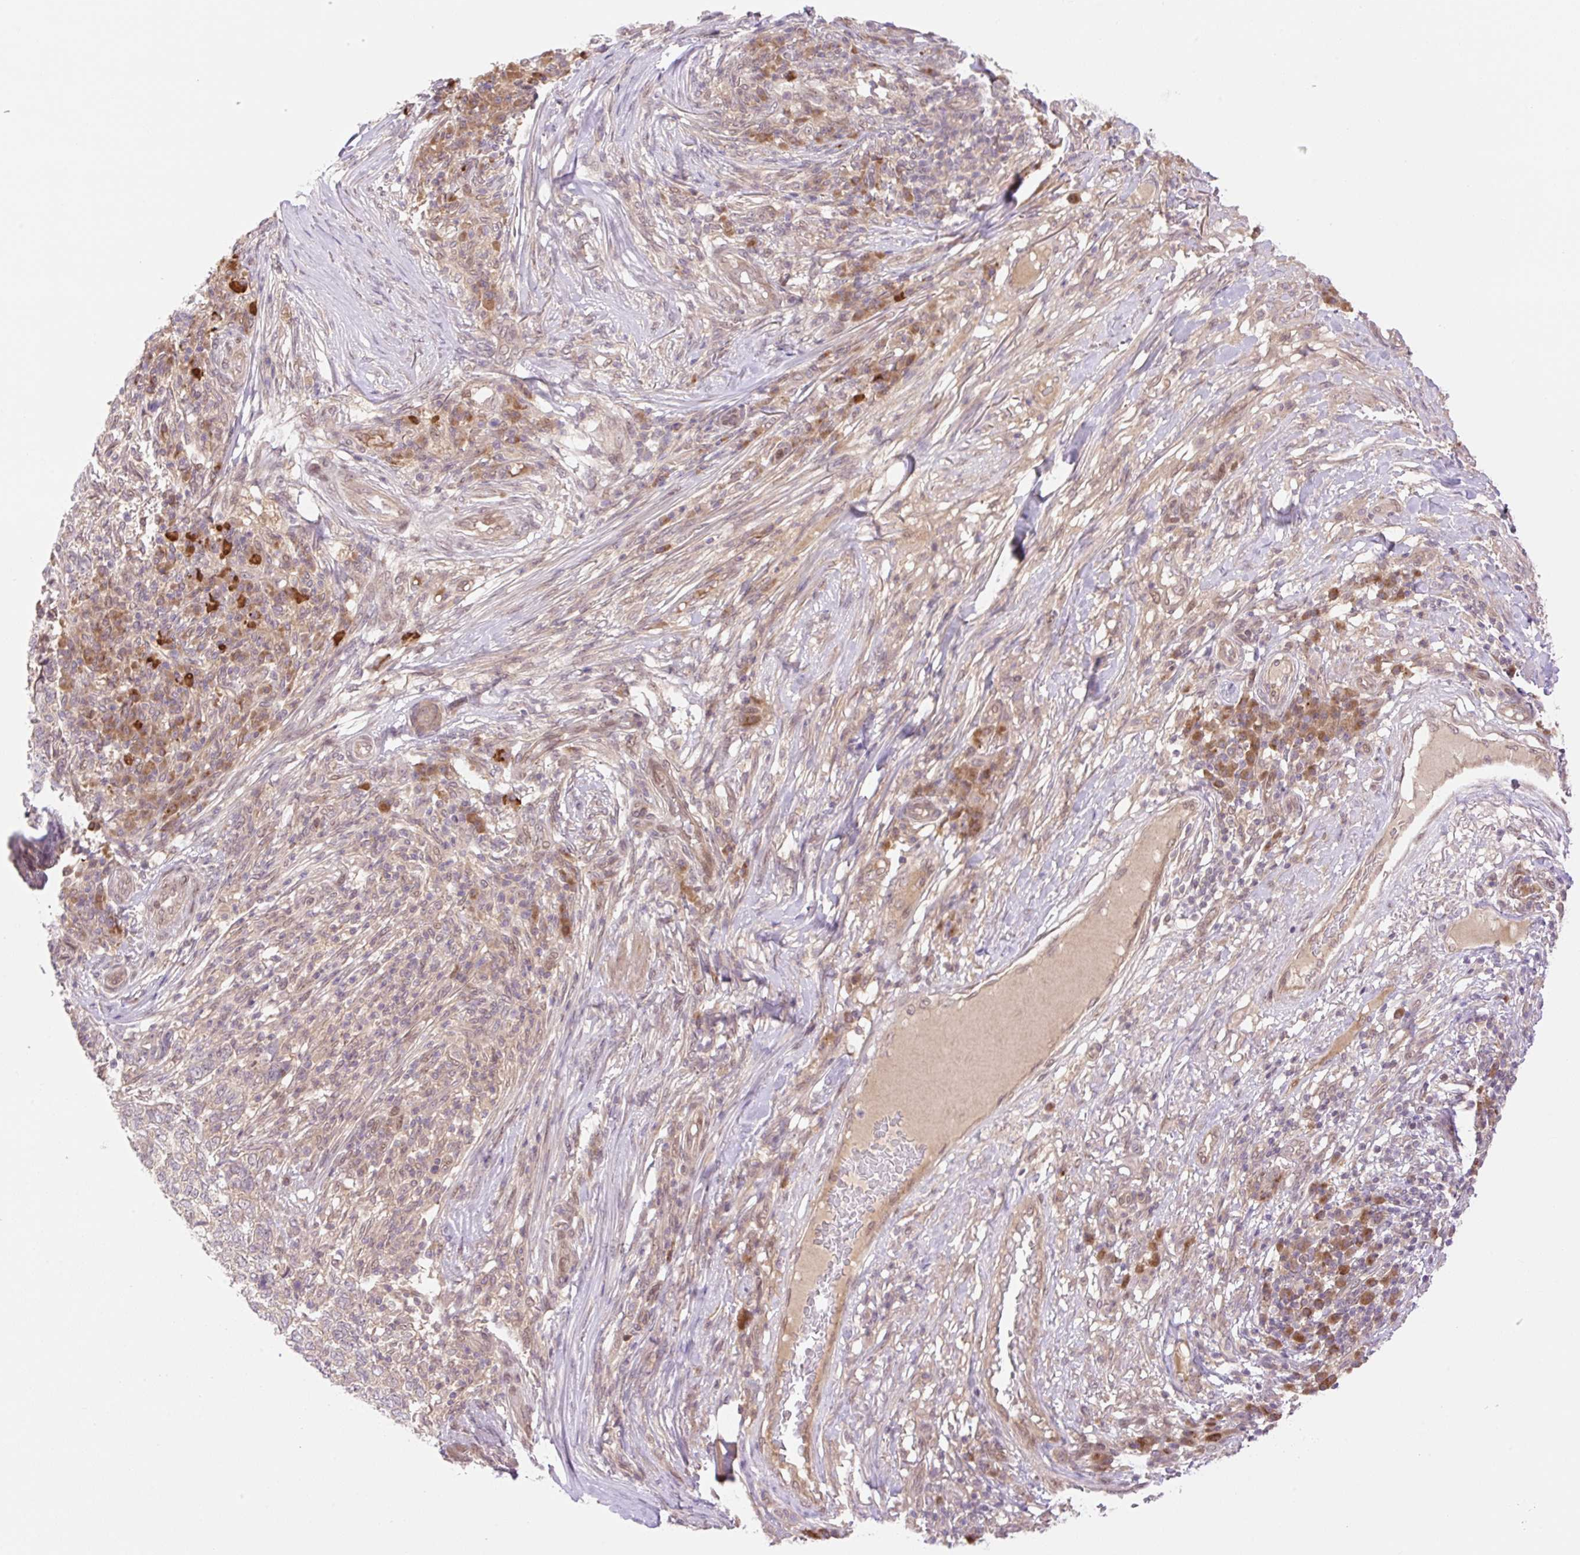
{"staining": {"intensity": "weak", "quantity": ">75%", "location": "cytoplasmic/membranous,nuclear"}, "tissue": "skin cancer", "cell_type": "Tumor cells", "image_type": "cancer", "snomed": [{"axis": "morphology", "description": "Basal cell carcinoma"}, {"axis": "topography", "description": "Skin"}], "caption": "A brown stain shows weak cytoplasmic/membranous and nuclear positivity of a protein in skin cancer (basal cell carcinoma) tumor cells. (Stains: DAB (3,3'-diaminobenzidine) in brown, nuclei in blue, Microscopy: brightfield microscopy at high magnification).", "gene": "VPS25", "patient": {"sex": "female", "age": 65}}